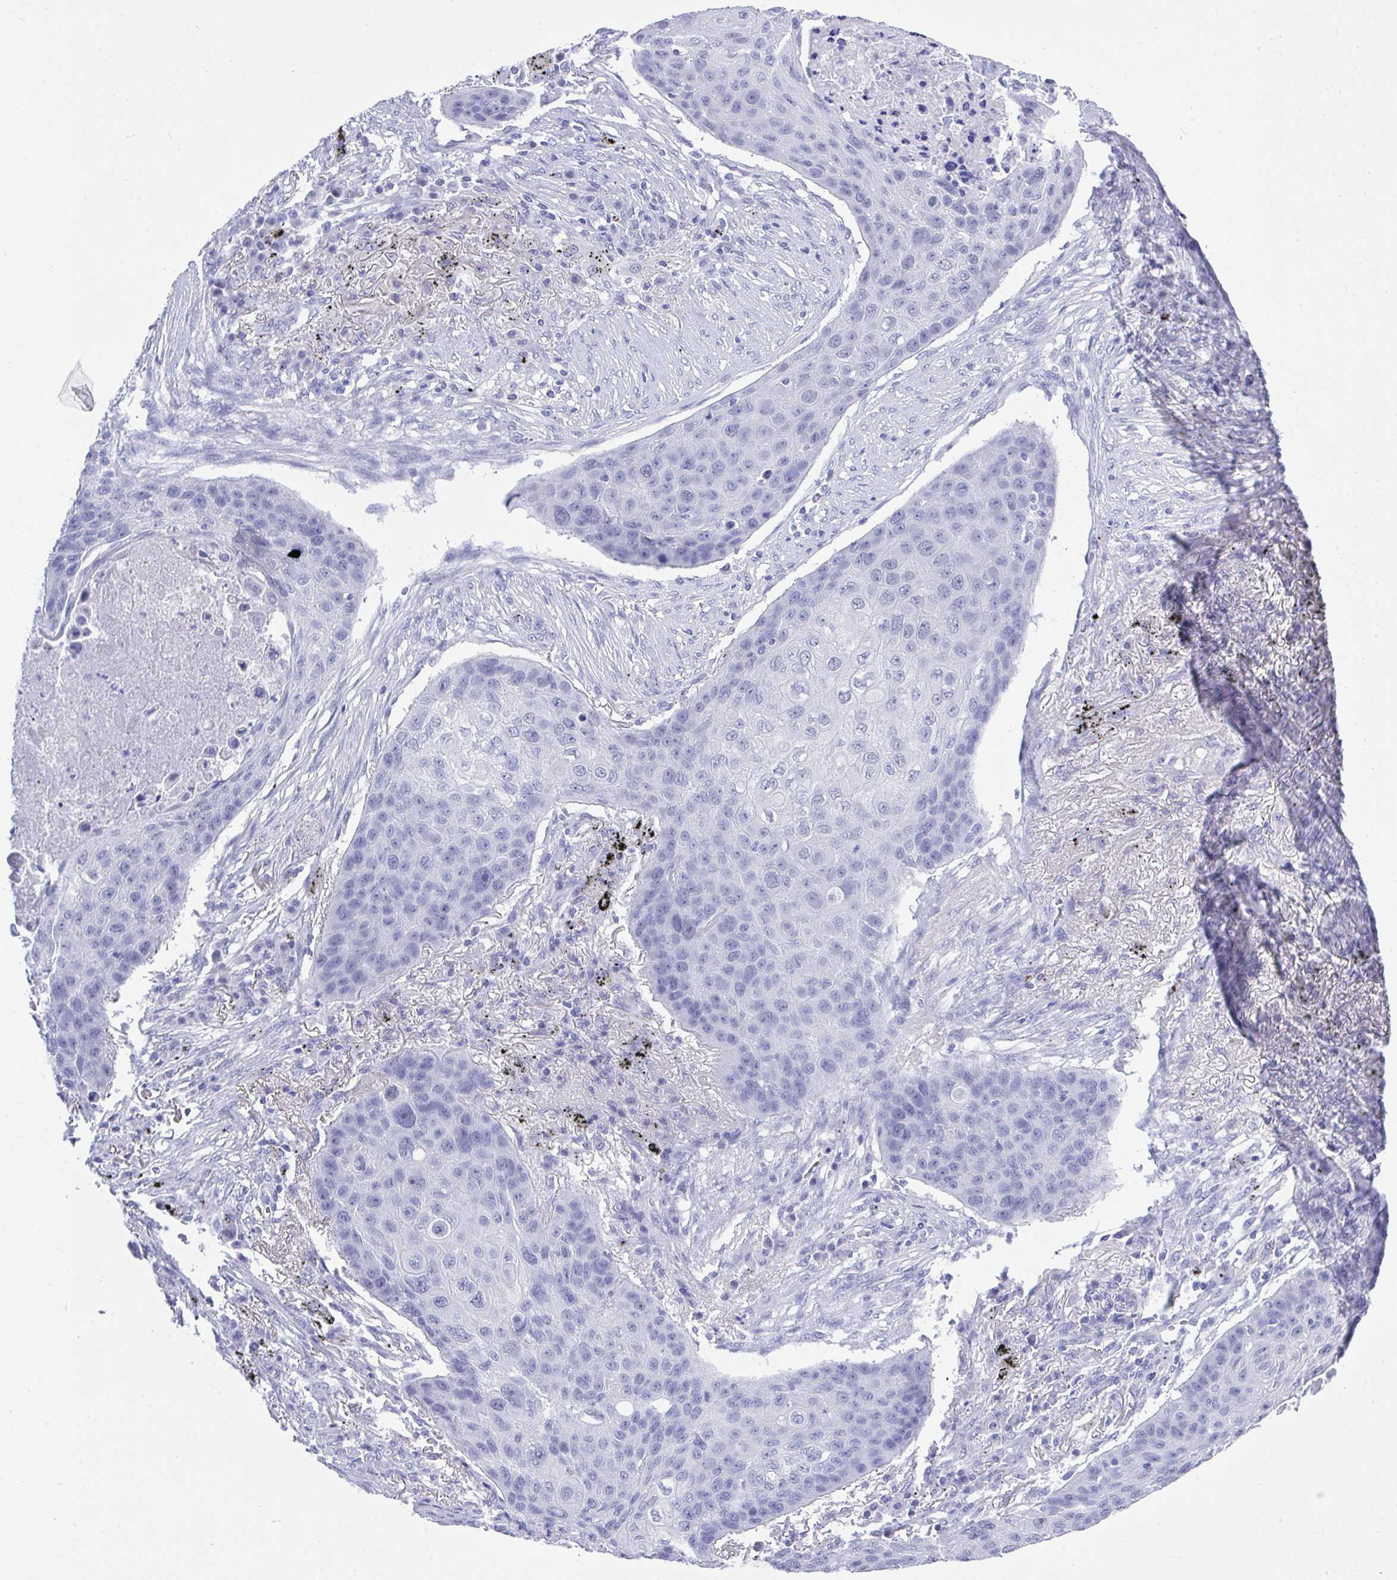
{"staining": {"intensity": "negative", "quantity": "none", "location": "none"}, "tissue": "lung cancer", "cell_type": "Tumor cells", "image_type": "cancer", "snomed": [{"axis": "morphology", "description": "Squamous cell carcinoma, NOS"}, {"axis": "topography", "description": "Lung"}], "caption": "This histopathology image is of lung squamous cell carcinoma stained with immunohistochemistry (IHC) to label a protein in brown with the nuclei are counter-stained blue. There is no expression in tumor cells.", "gene": "MS4A12", "patient": {"sex": "female", "age": 63}}